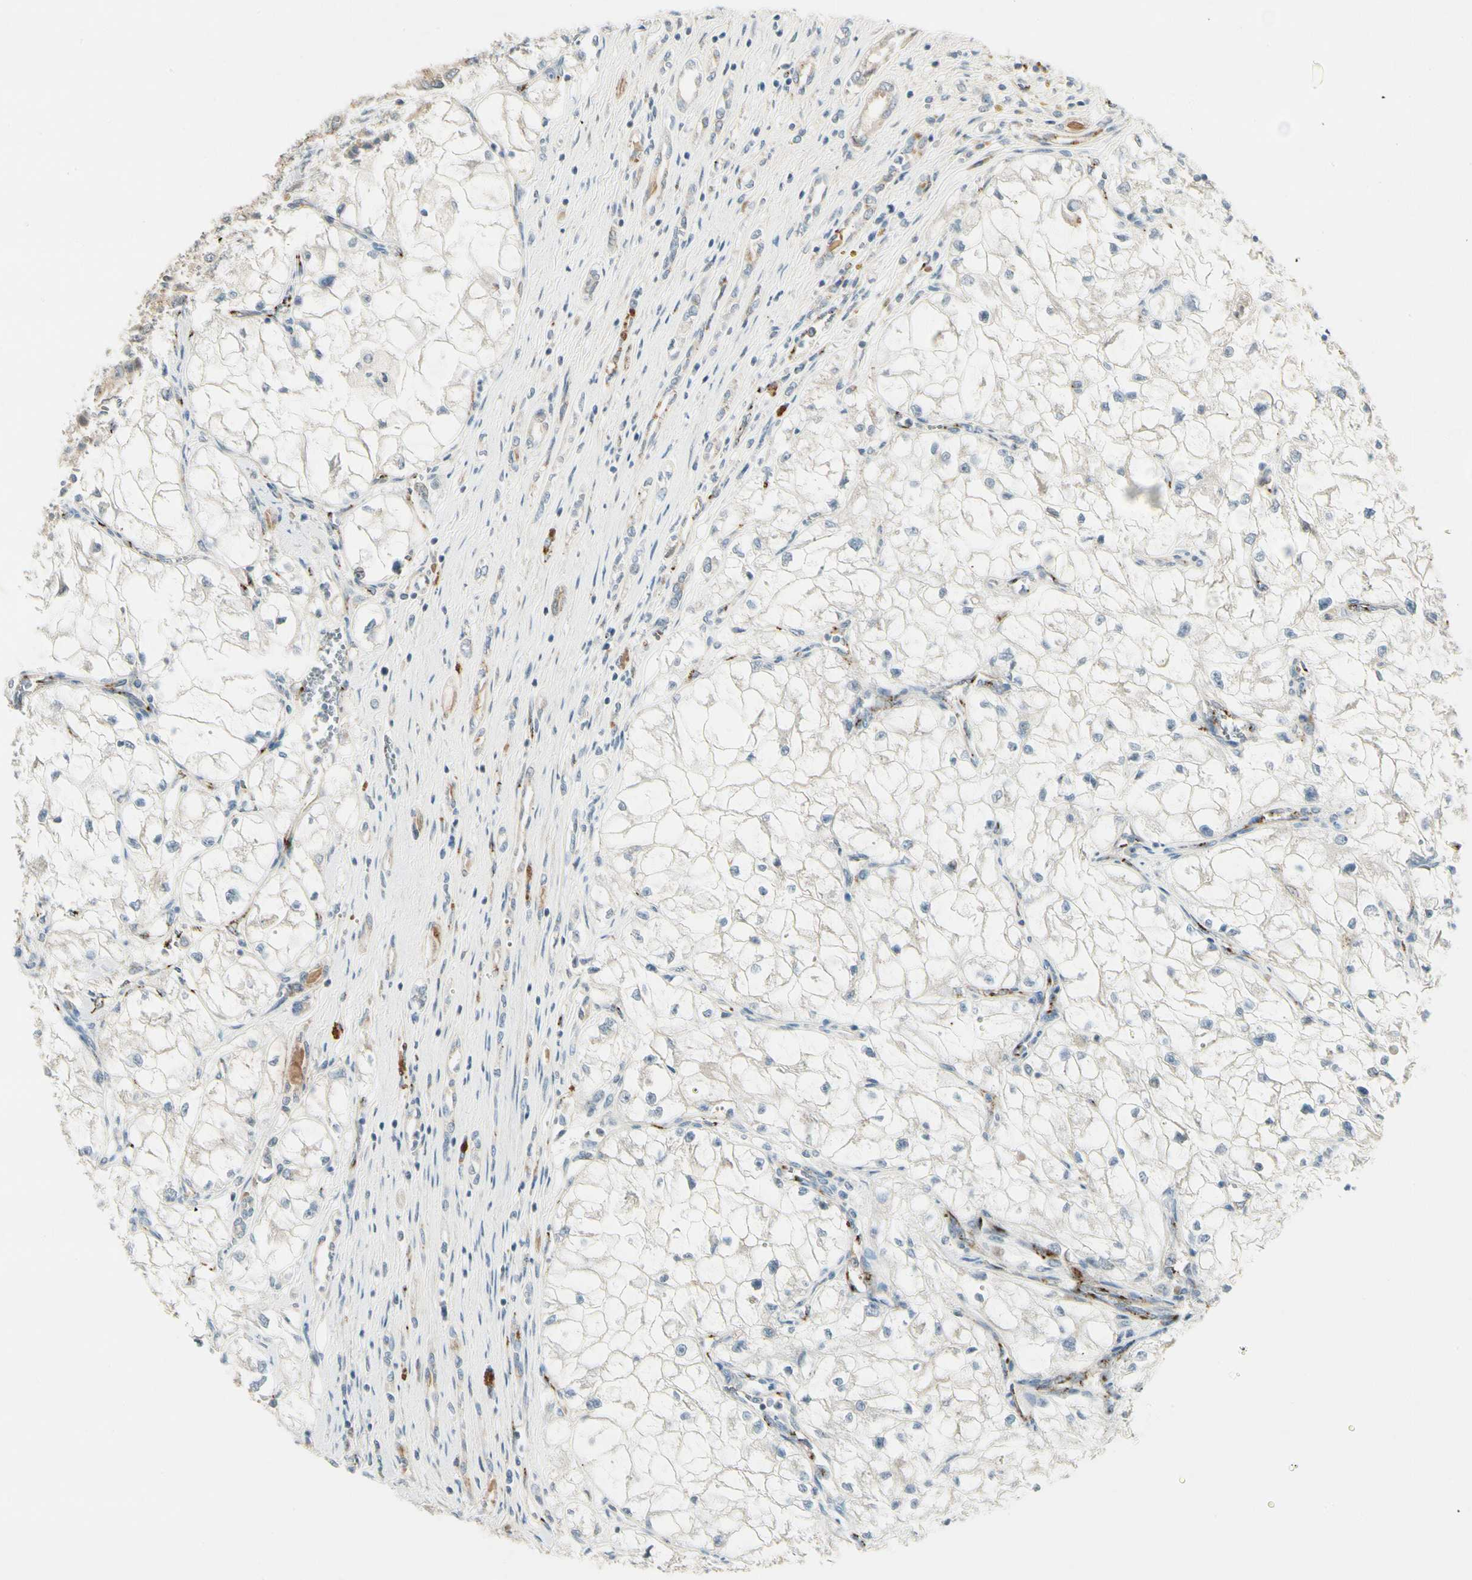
{"staining": {"intensity": "weak", "quantity": "<25%", "location": "cytoplasmic/membranous"}, "tissue": "renal cancer", "cell_type": "Tumor cells", "image_type": "cancer", "snomed": [{"axis": "morphology", "description": "Adenocarcinoma, NOS"}, {"axis": "topography", "description": "Kidney"}], "caption": "Immunohistochemical staining of adenocarcinoma (renal) shows no significant expression in tumor cells.", "gene": "MANSC1", "patient": {"sex": "female", "age": 70}}